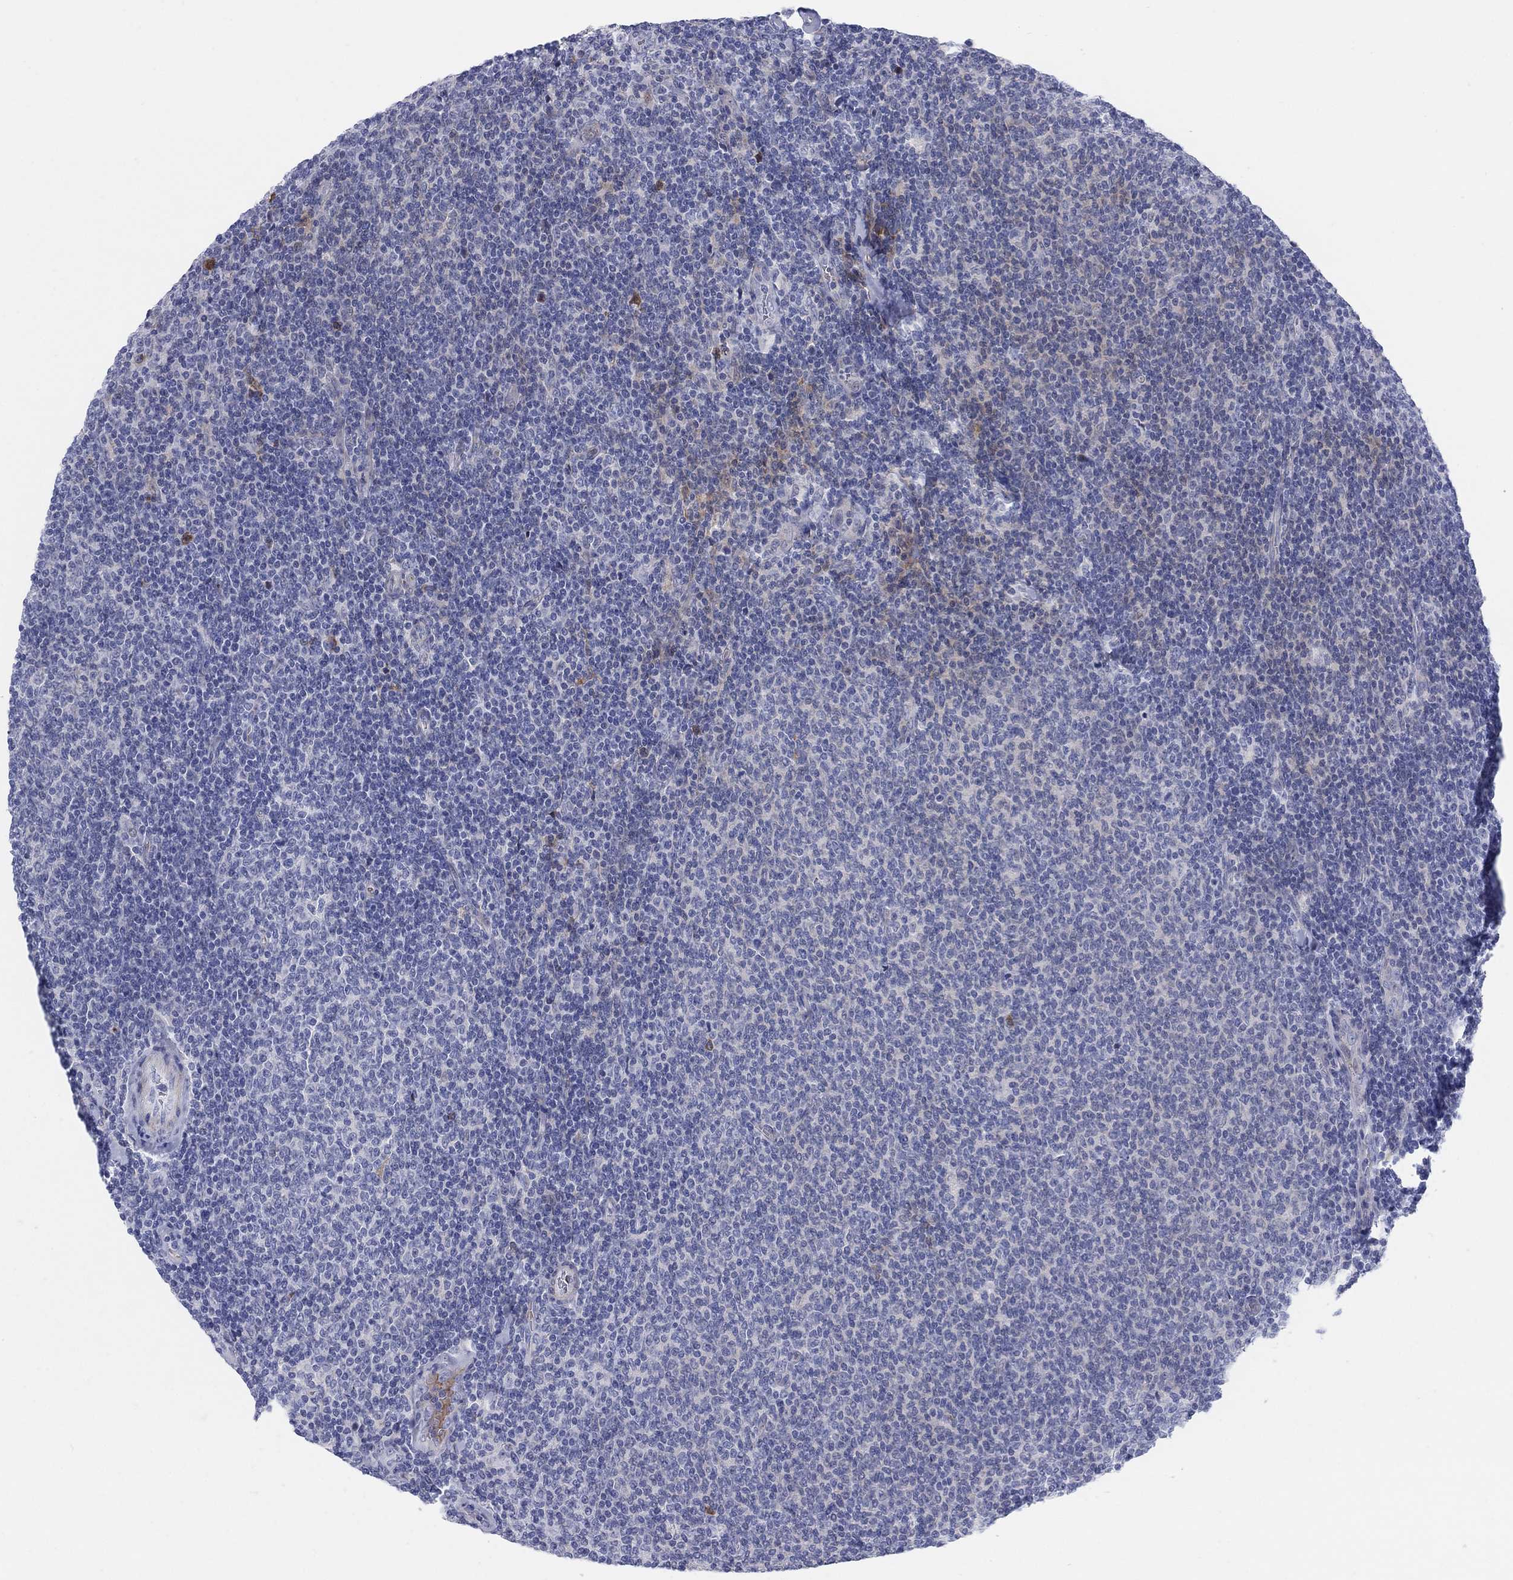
{"staining": {"intensity": "negative", "quantity": "none", "location": "none"}, "tissue": "lymphoma", "cell_type": "Tumor cells", "image_type": "cancer", "snomed": [{"axis": "morphology", "description": "Malignant lymphoma, non-Hodgkin's type, Low grade"}, {"axis": "topography", "description": "Lymph node"}], "caption": "A high-resolution micrograph shows IHC staining of lymphoma, which shows no significant staining in tumor cells.", "gene": "HEATR4", "patient": {"sex": "male", "age": 52}}